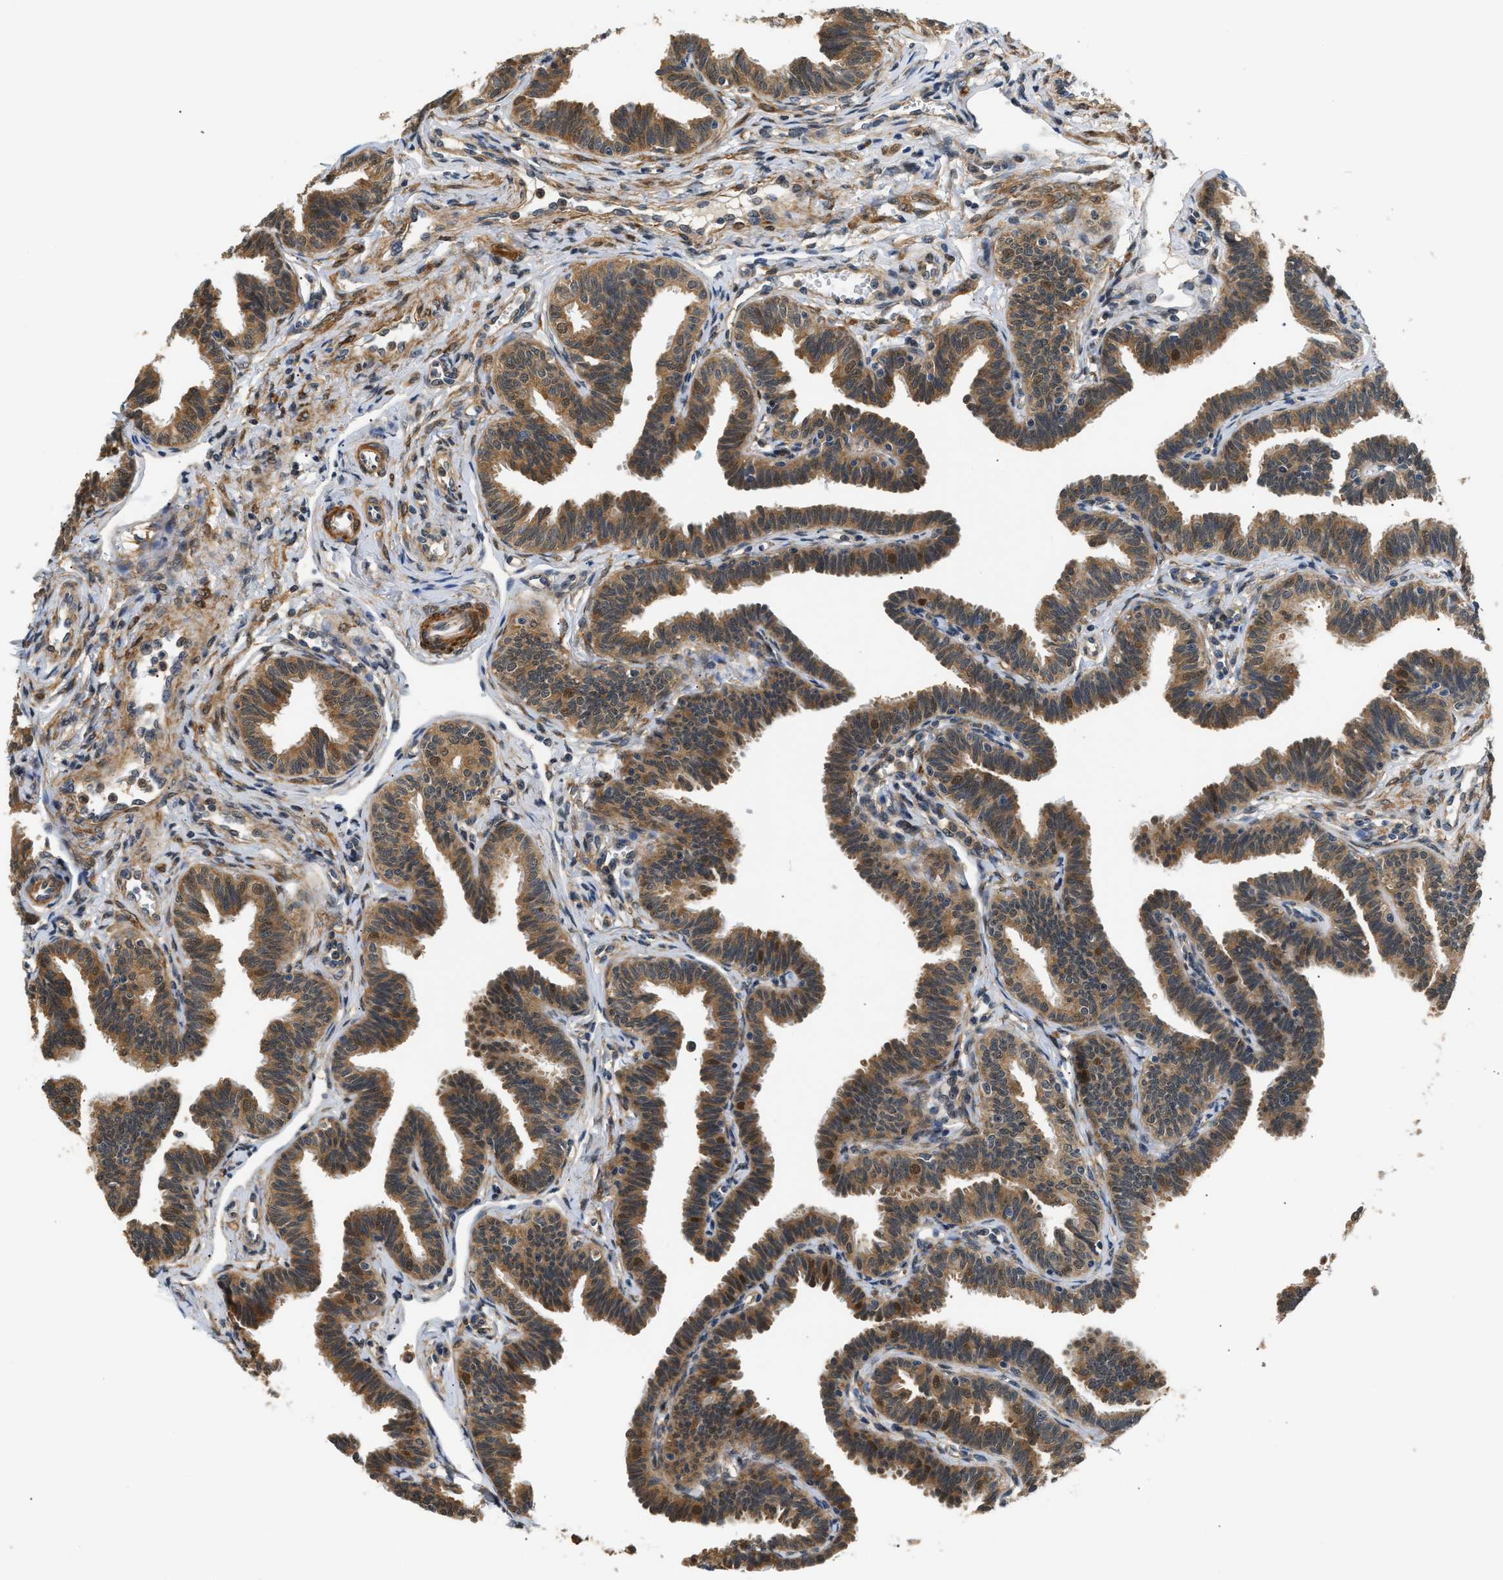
{"staining": {"intensity": "moderate", "quantity": ">75%", "location": "cytoplasmic/membranous"}, "tissue": "fallopian tube", "cell_type": "Glandular cells", "image_type": "normal", "snomed": [{"axis": "morphology", "description": "Normal tissue, NOS"}, {"axis": "topography", "description": "Fallopian tube"}, {"axis": "topography", "description": "Ovary"}], "caption": "IHC of normal human fallopian tube reveals medium levels of moderate cytoplasmic/membranous expression in about >75% of glandular cells.", "gene": "LARP6", "patient": {"sex": "female", "age": 23}}